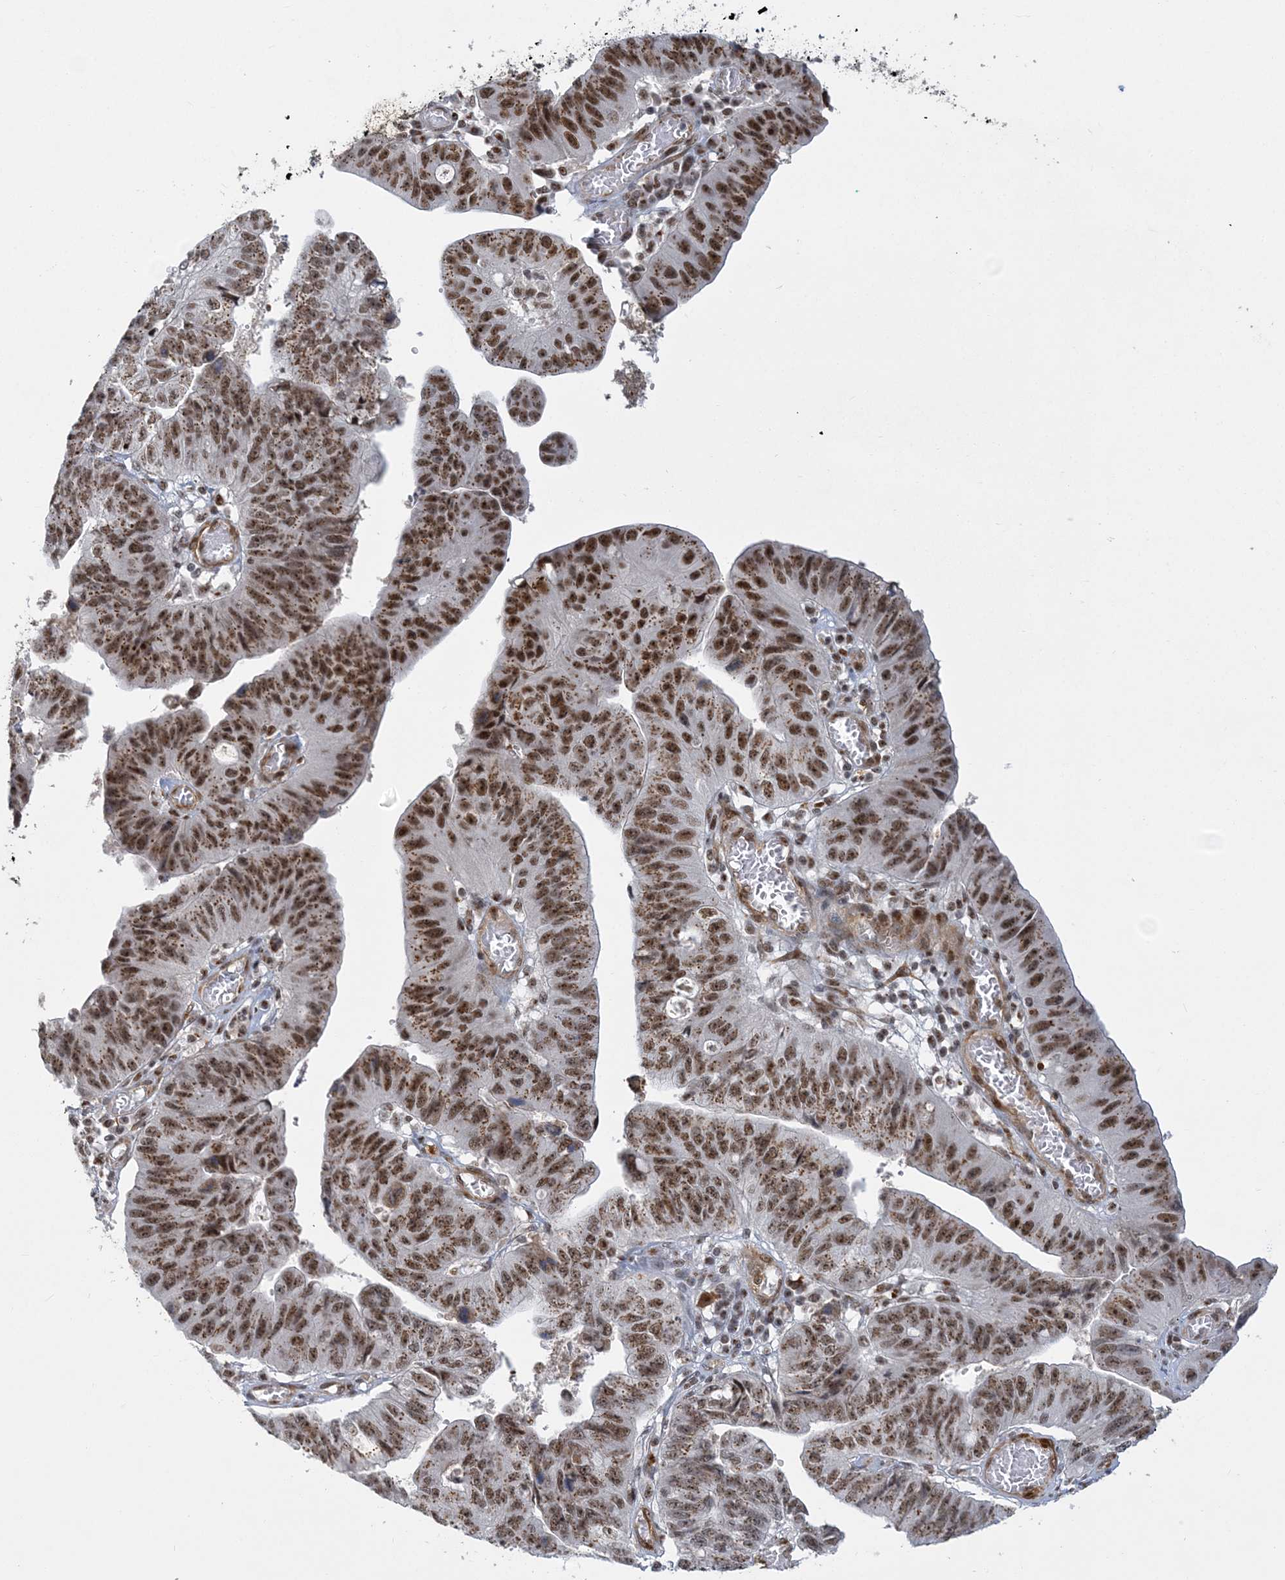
{"staining": {"intensity": "moderate", "quantity": ">75%", "location": "cytoplasmic/membranous,nuclear"}, "tissue": "stomach cancer", "cell_type": "Tumor cells", "image_type": "cancer", "snomed": [{"axis": "morphology", "description": "Adenocarcinoma, NOS"}, {"axis": "topography", "description": "Stomach"}], "caption": "Immunohistochemistry of human adenocarcinoma (stomach) exhibits medium levels of moderate cytoplasmic/membranous and nuclear staining in about >75% of tumor cells.", "gene": "PLRG1", "patient": {"sex": "male", "age": 59}}